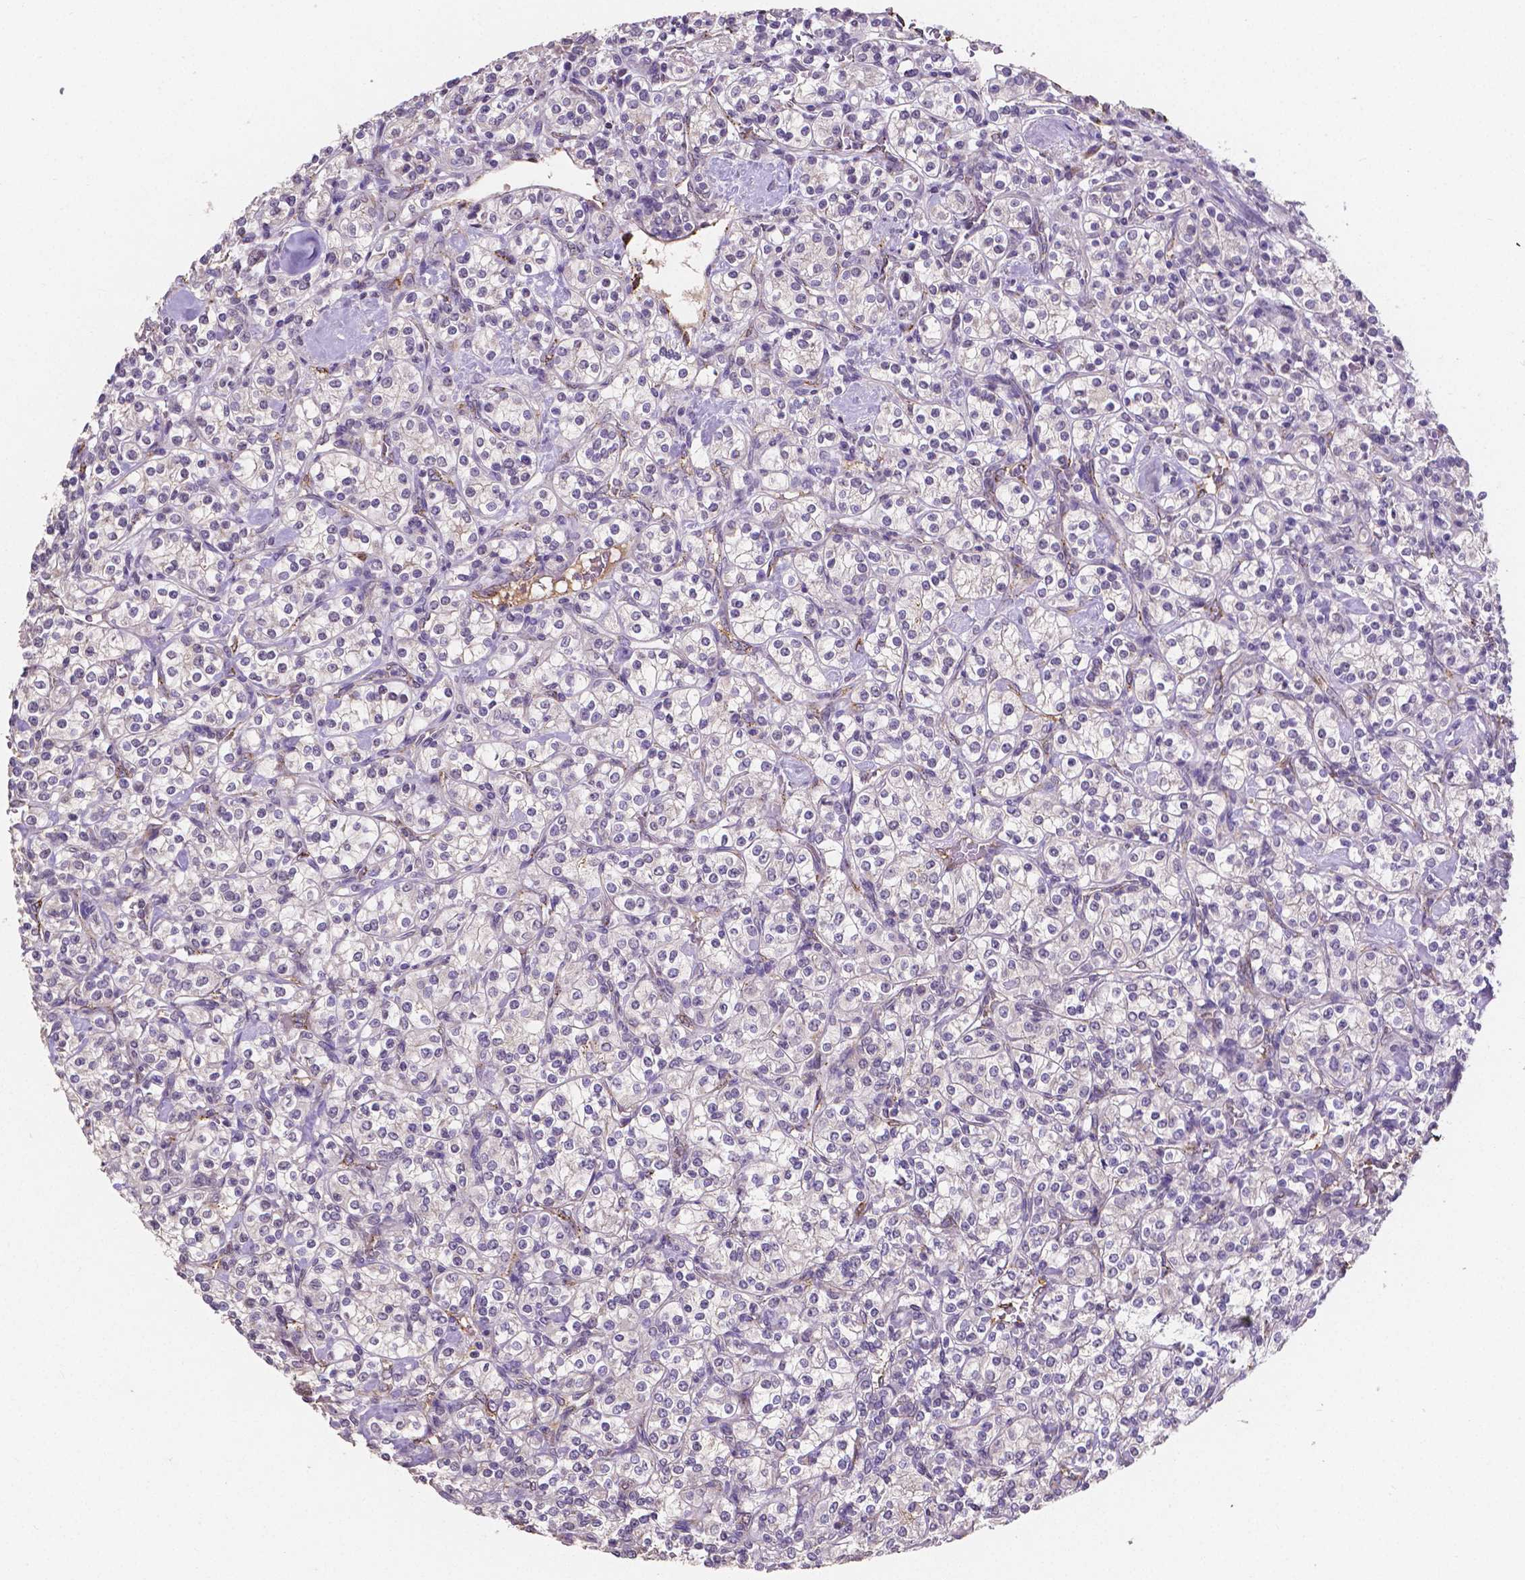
{"staining": {"intensity": "negative", "quantity": "none", "location": "none"}, "tissue": "renal cancer", "cell_type": "Tumor cells", "image_type": "cancer", "snomed": [{"axis": "morphology", "description": "Adenocarcinoma, NOS"}, {"axis": "topography", "description": "Kidney"}], "caption": "Immunohistochemistry of renal adenocarcinoma reveals no staining in tumor cells.", "gene": "ELAVL2", "patient": {"sex": "male", "age": 77}}